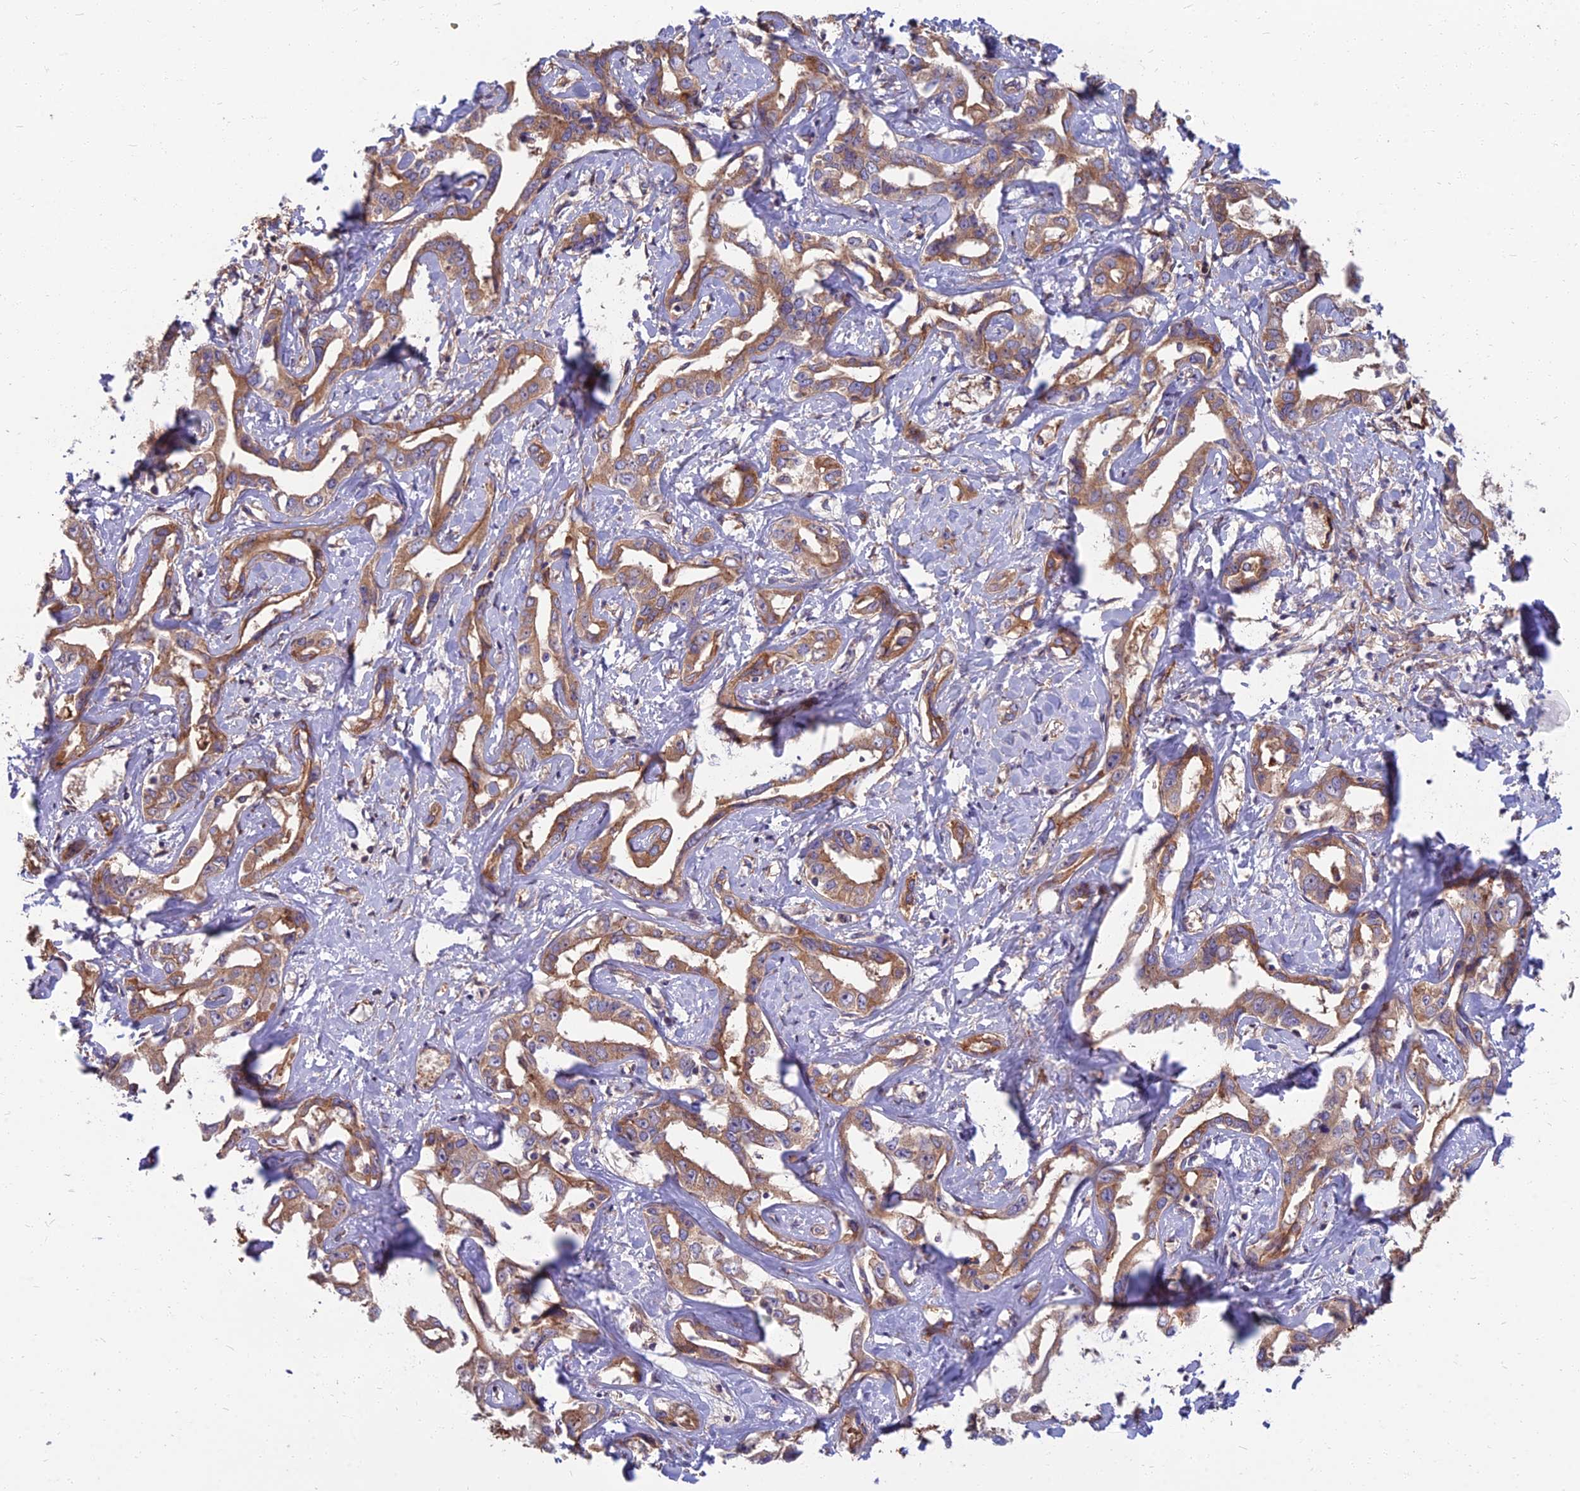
{"staining": {"intensity": "moderate", "quantity": ">75%", "location": "cytoplasmic/membranous"}, "tissue": "liver cancer", "cell_type": "Tumor cells", "image_type": "cancer", "snomed": [{"axis": "morphology", "description": "Cholangiocarcinoma"}, {"axis": "topography", "description": "Liver"}], "caption": "Protein expression analysis of liver cholangiocarcinoma exhibits moderate cytoplasmic/membranous positivity in approximately >75% of tumor cells.", "gene": "WDR24", "patient": {"sex": "male", "age": 59}}